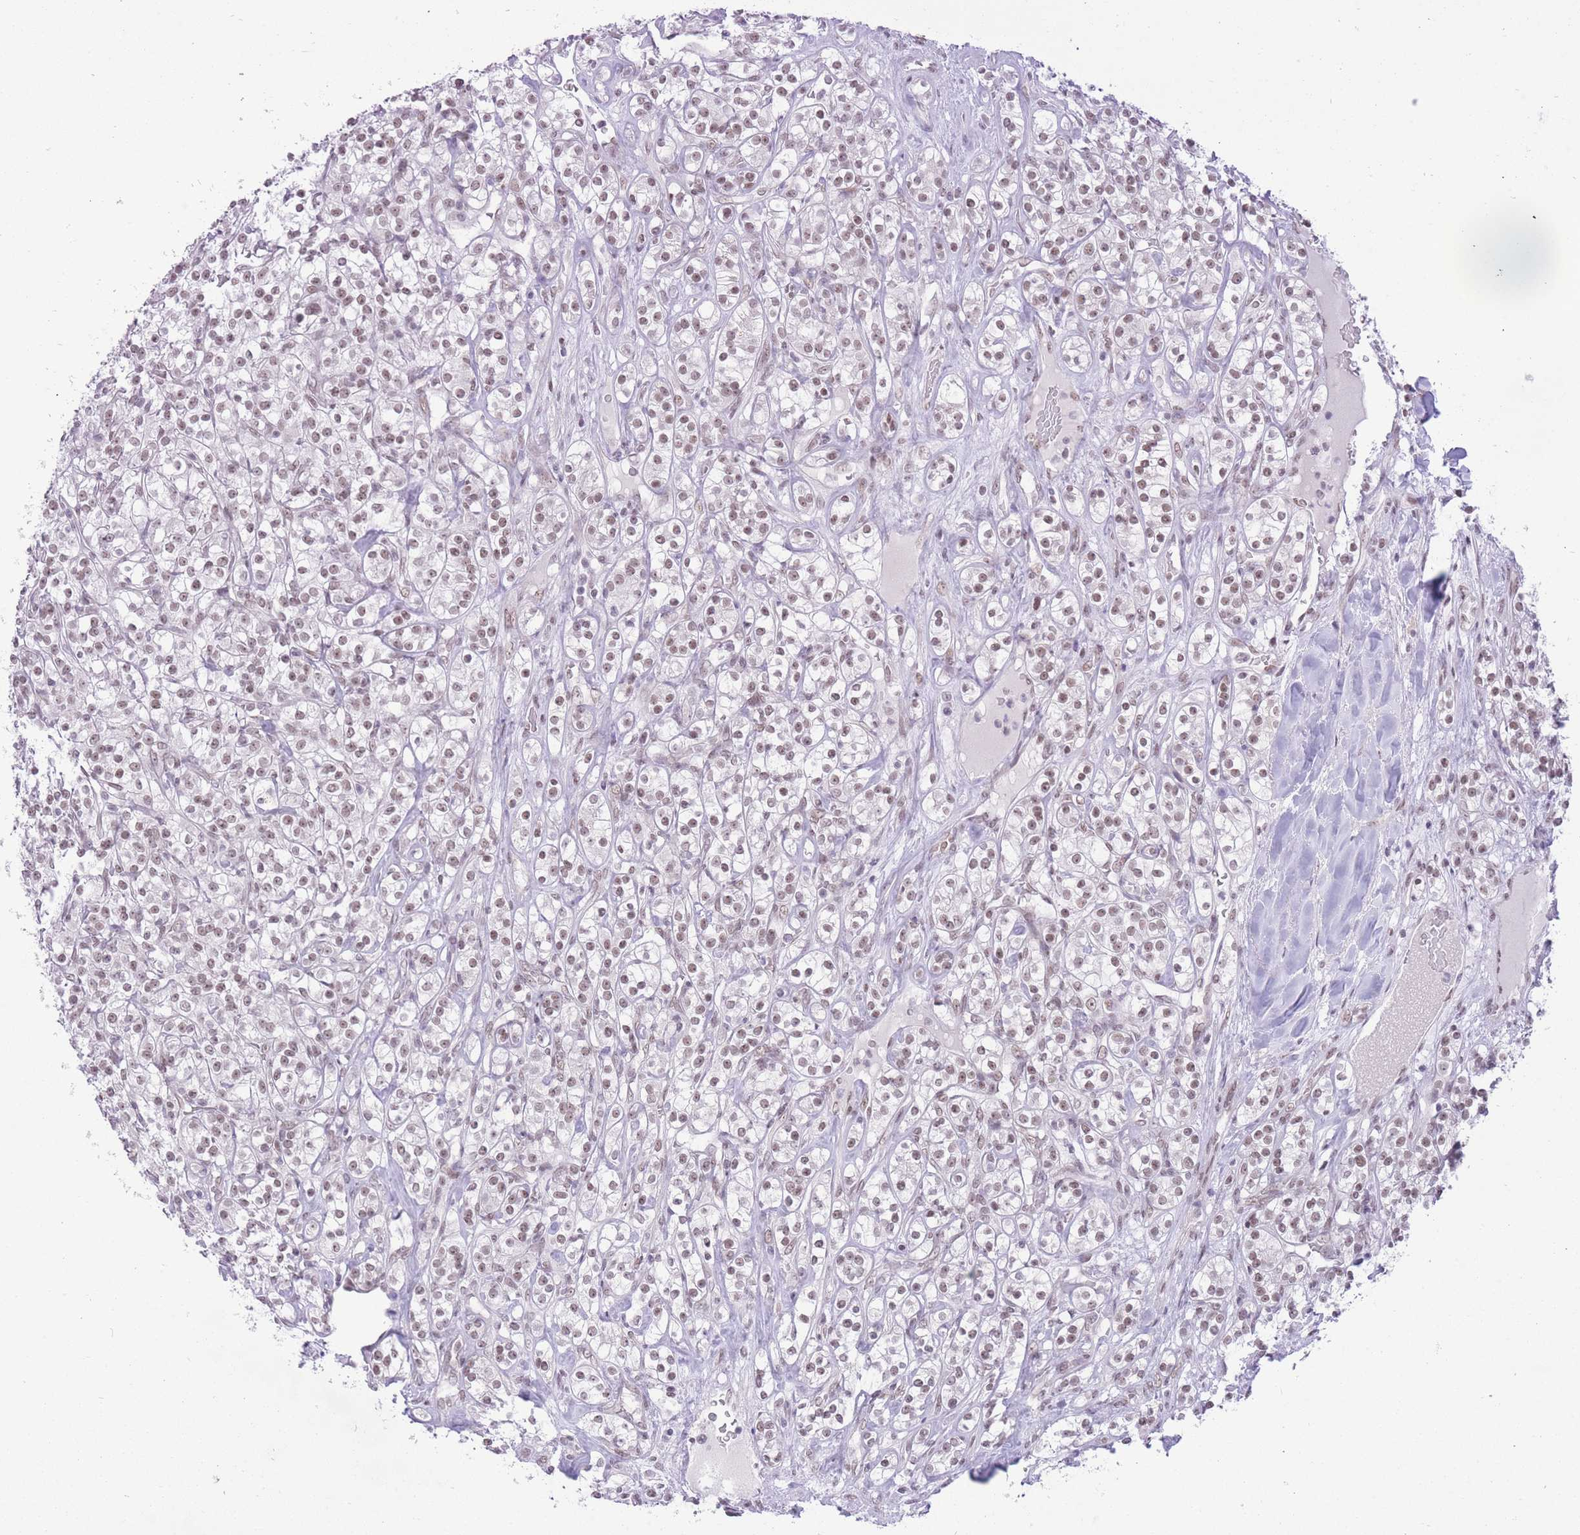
{"staining": {"intensity": "moderate", "quantity": ">75%", "location": "nuclear"}, "tissue": "renal cancer", "cell_type": "Tumor cells", "image_type": "cancer", "snomed": [{"axis": "morphology", "description": "Adenocarcinoma, NOS"}, {"axis": "topography", "description": "Kidney"}], "caption": "High-magnification brightfield microscopy of renal adenocarcinoma stained with DAB (3,3'-diaminobenzidine) (brown) and counterstained with hematoxylin (blue). tumor cells exhibit moderate nuclear positivity is present in approximately>75% of cells.", "gene": "ZBED5", "patient": {"sex": "male", "age": 77}}